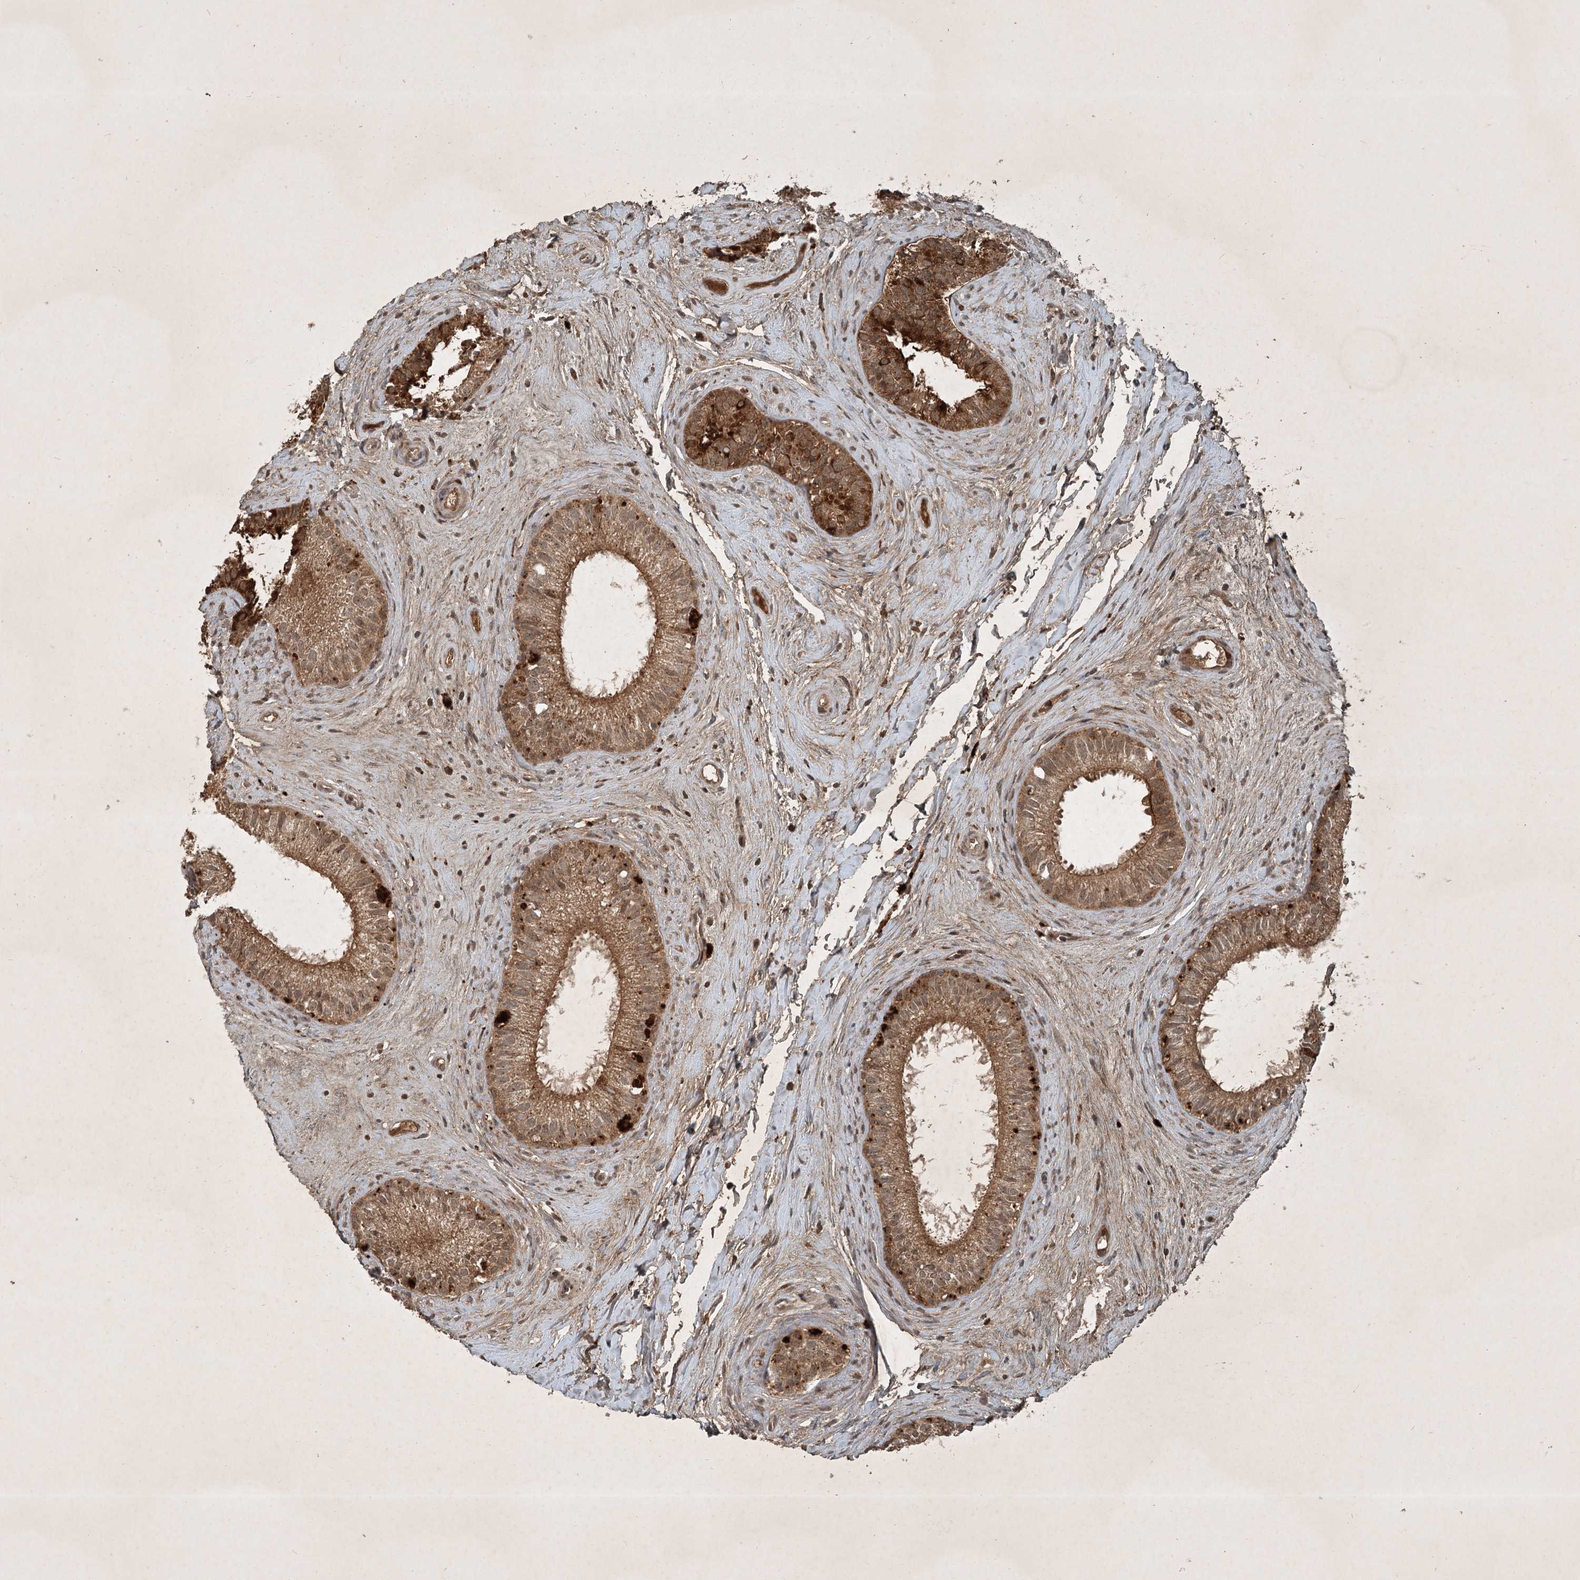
{"staining": {"intensity": "moderate", "quantity": ">75%", "location": "cytoplasmic/membranous"}, "tissue": "epididymis", "cell_type": "Glandular cells", "image_type": "normal", "snomed": [{"axis": "morphology", "description": "Normal tissue, NOS"}, {"axis": "topography", "description": "Epididymis"}], "caption": "Glandular cells display medium levels of moderate cytoplasmic/membranous positivity in about >75% of cells in normal epididymis. The staining is performed using DAB brown chromogen to label protein expression. The nuclei are counter-stained blue using hematoxylin.", "gene": "UNC93A", "patient": {"sex": "male", "age": 71}}